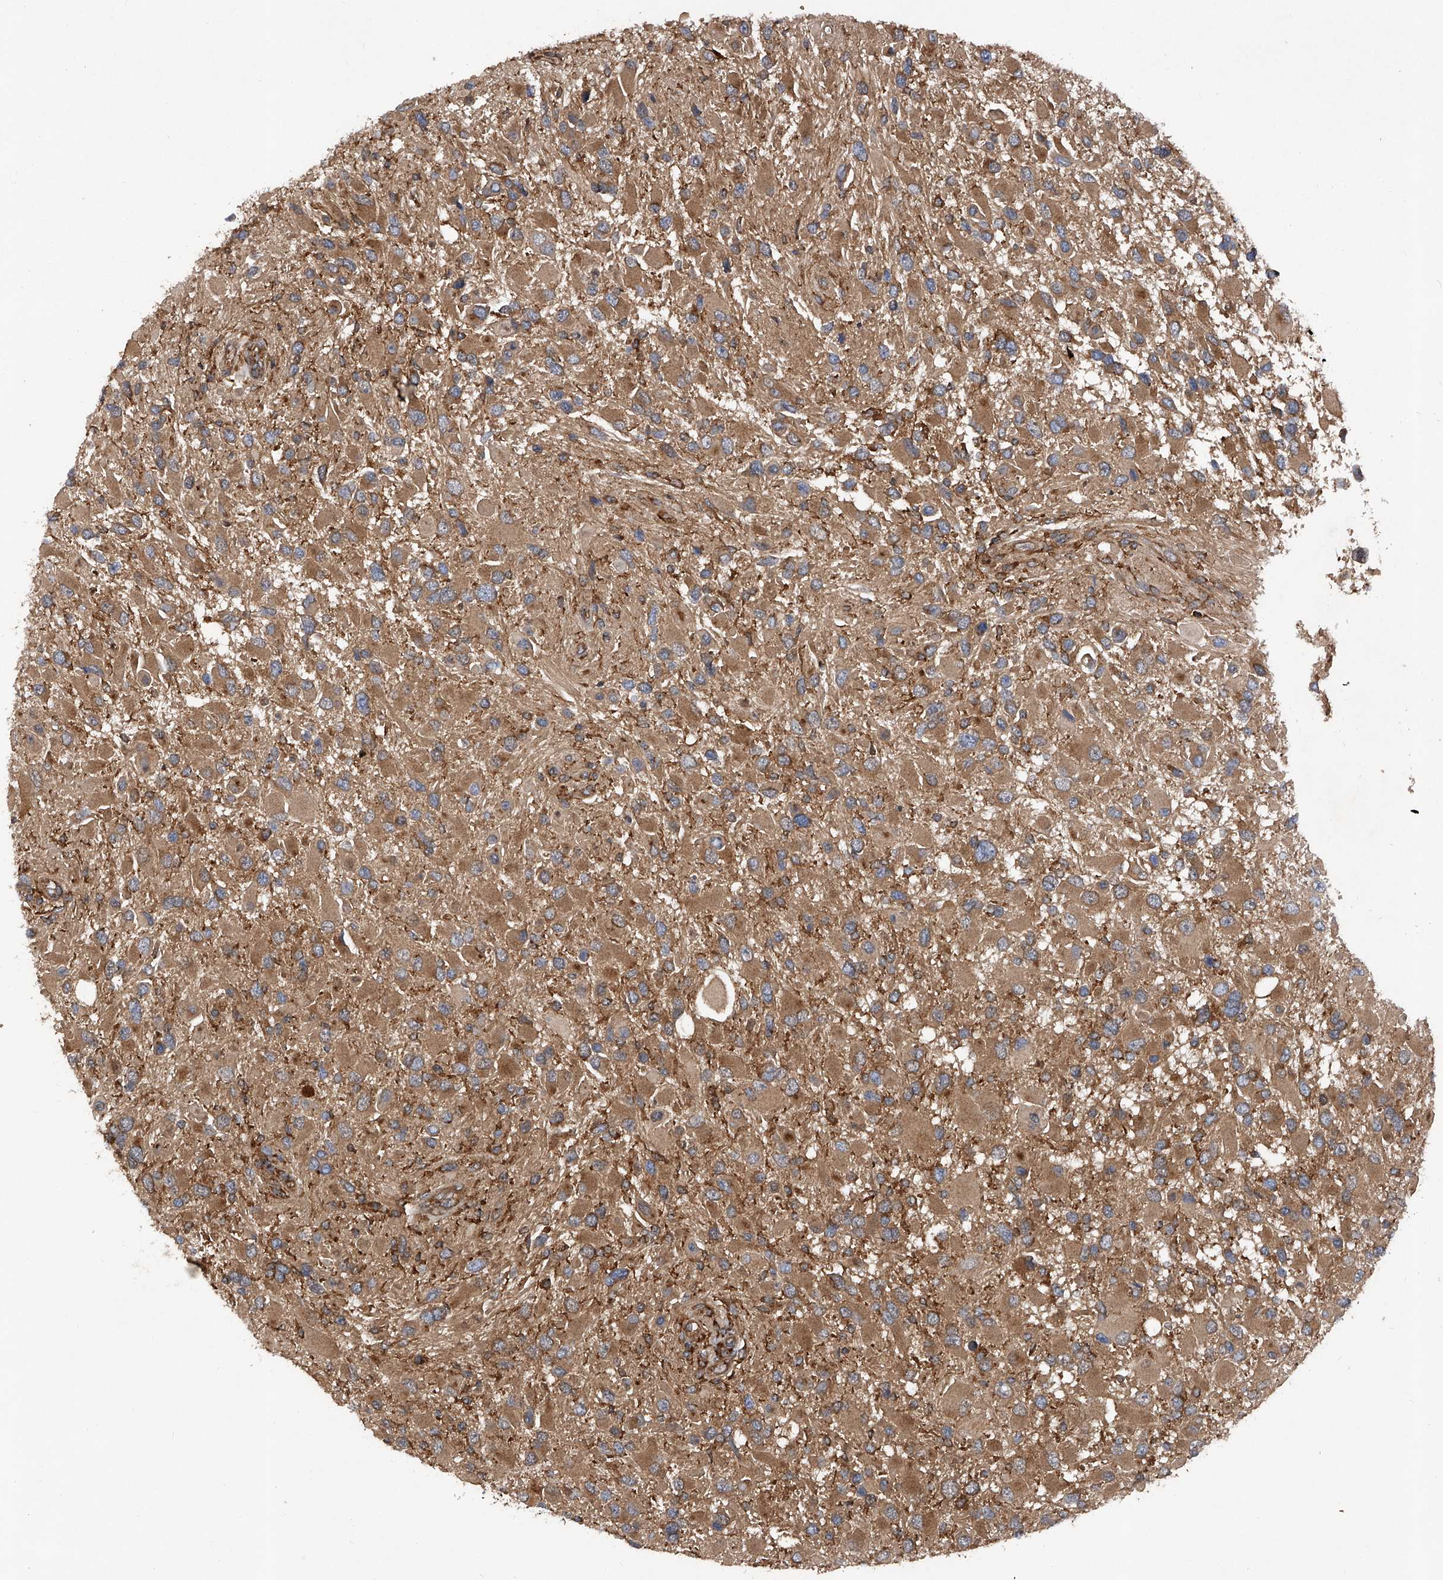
{"staining": {"intensity": "moderate", "quantity": ">75%", "location": "cytoplasmic/membranous"}, "tissue": "glioma", "cell_type": "Tumor cells", "image_type": "cancer", "snomed": [{"axis": "morphology", "description": "Glioma, malignant, High grade"}, {"axis": "topography", "description": "Brain"}], "caption": "A micrograph showing moderate cytoplasmic/membranous expression in approximately >75% of tumor cells in high-grade glioma (malignant), as visualized by brown immunohistochemical staining.", "gene": "SMAP1", "patient": {"sex": "male", "age": 53}}